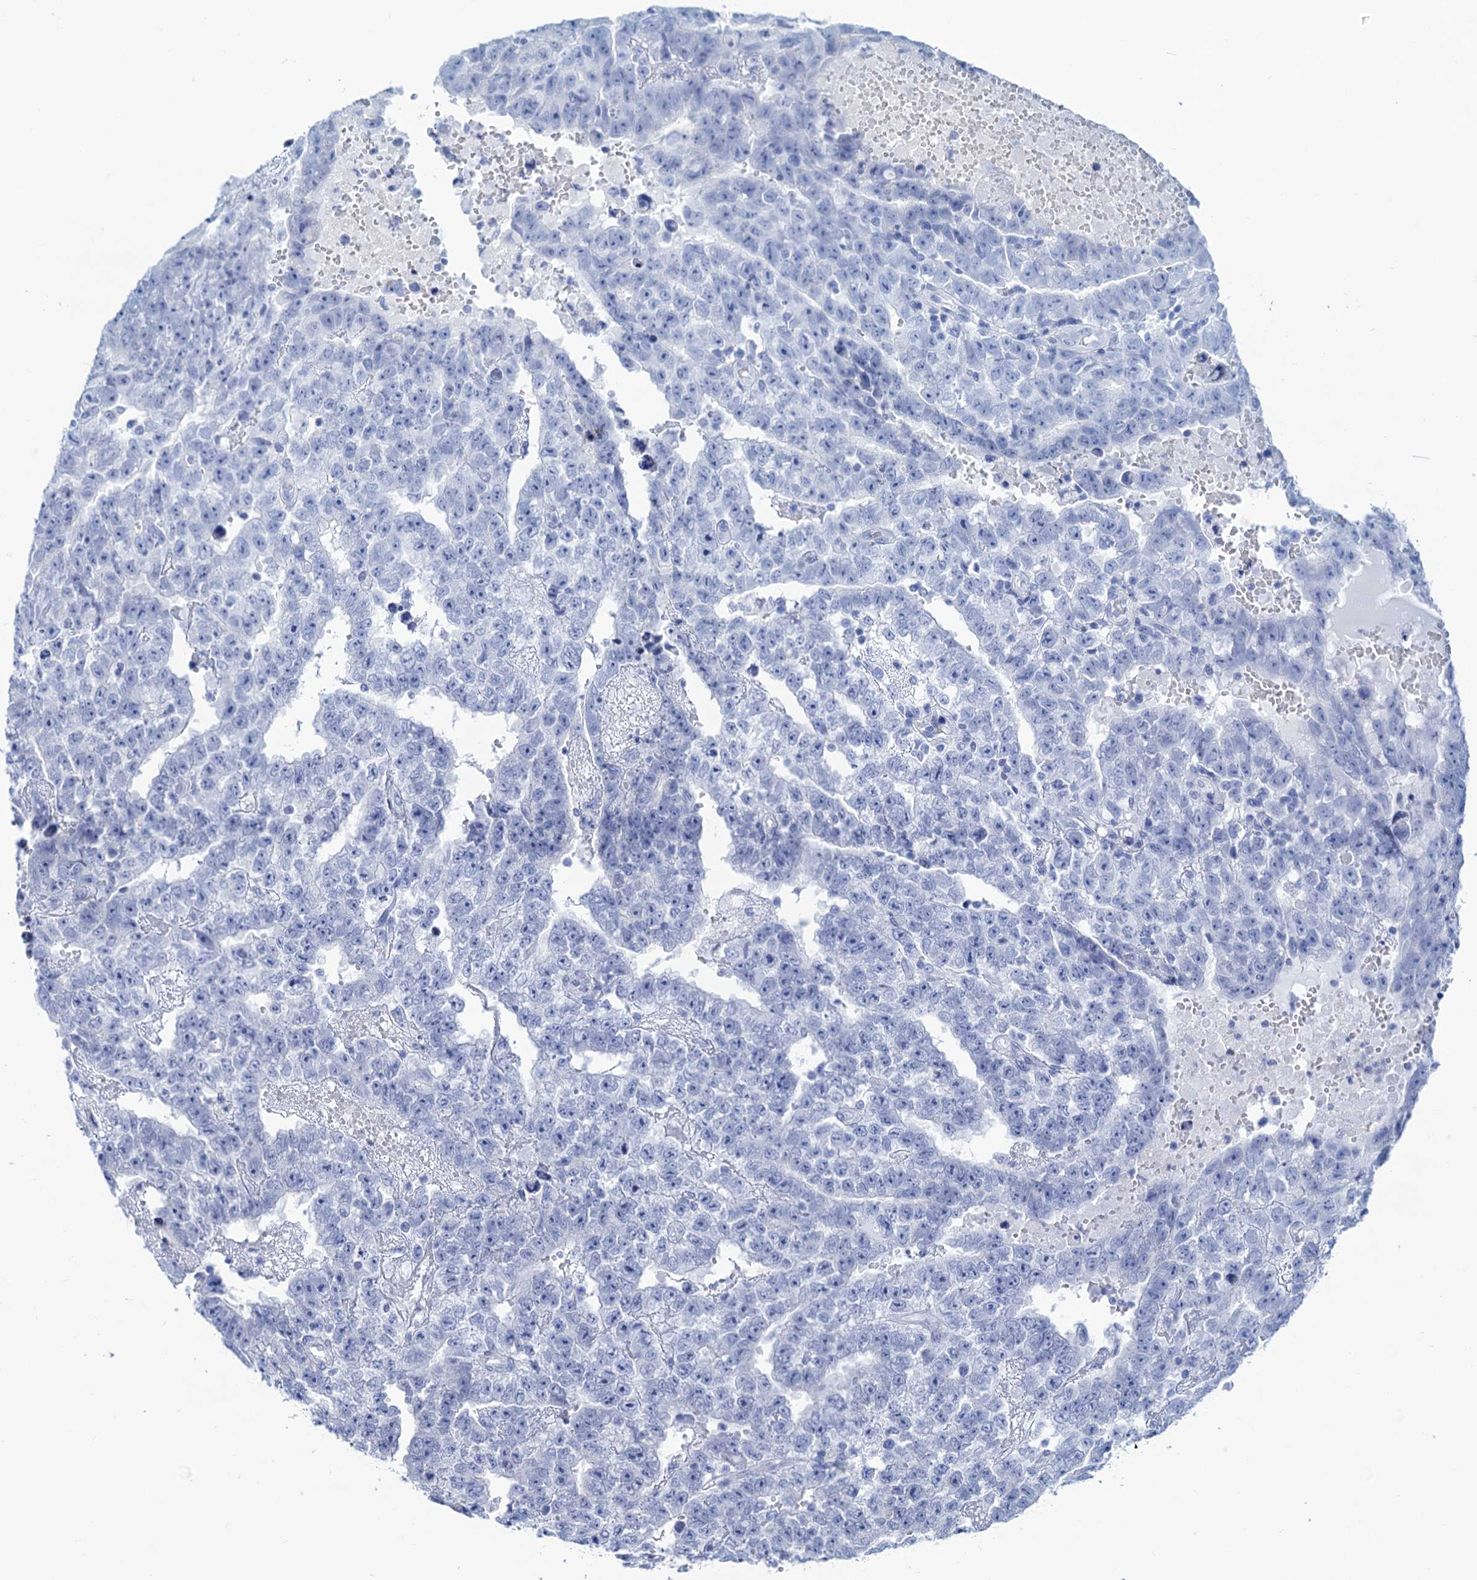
{"staining": {"intensity": "negative", "quantity": "none", "location": "none"}, "tissue": "testis cancer", "cell_type": "Tumor cells", "image_type": "cancer", "snomed": [{"axis": "morphology", "description": "Carcinoma, Embryonal, NOS"}, {"axis": "topography", "description": "Testis"}], "caption": "Micrograph shows no protein positivity in tumor cells of embryonal carcinoma (testis) tissue. Brightfield microscopy of IHC stained with DAB (3,3'-diaminobenzidine) (brown) and hematoxylin (blue), captured at high magnification.", "gene": "CABYR", "patient": {"sex": "male", "age": 25}}